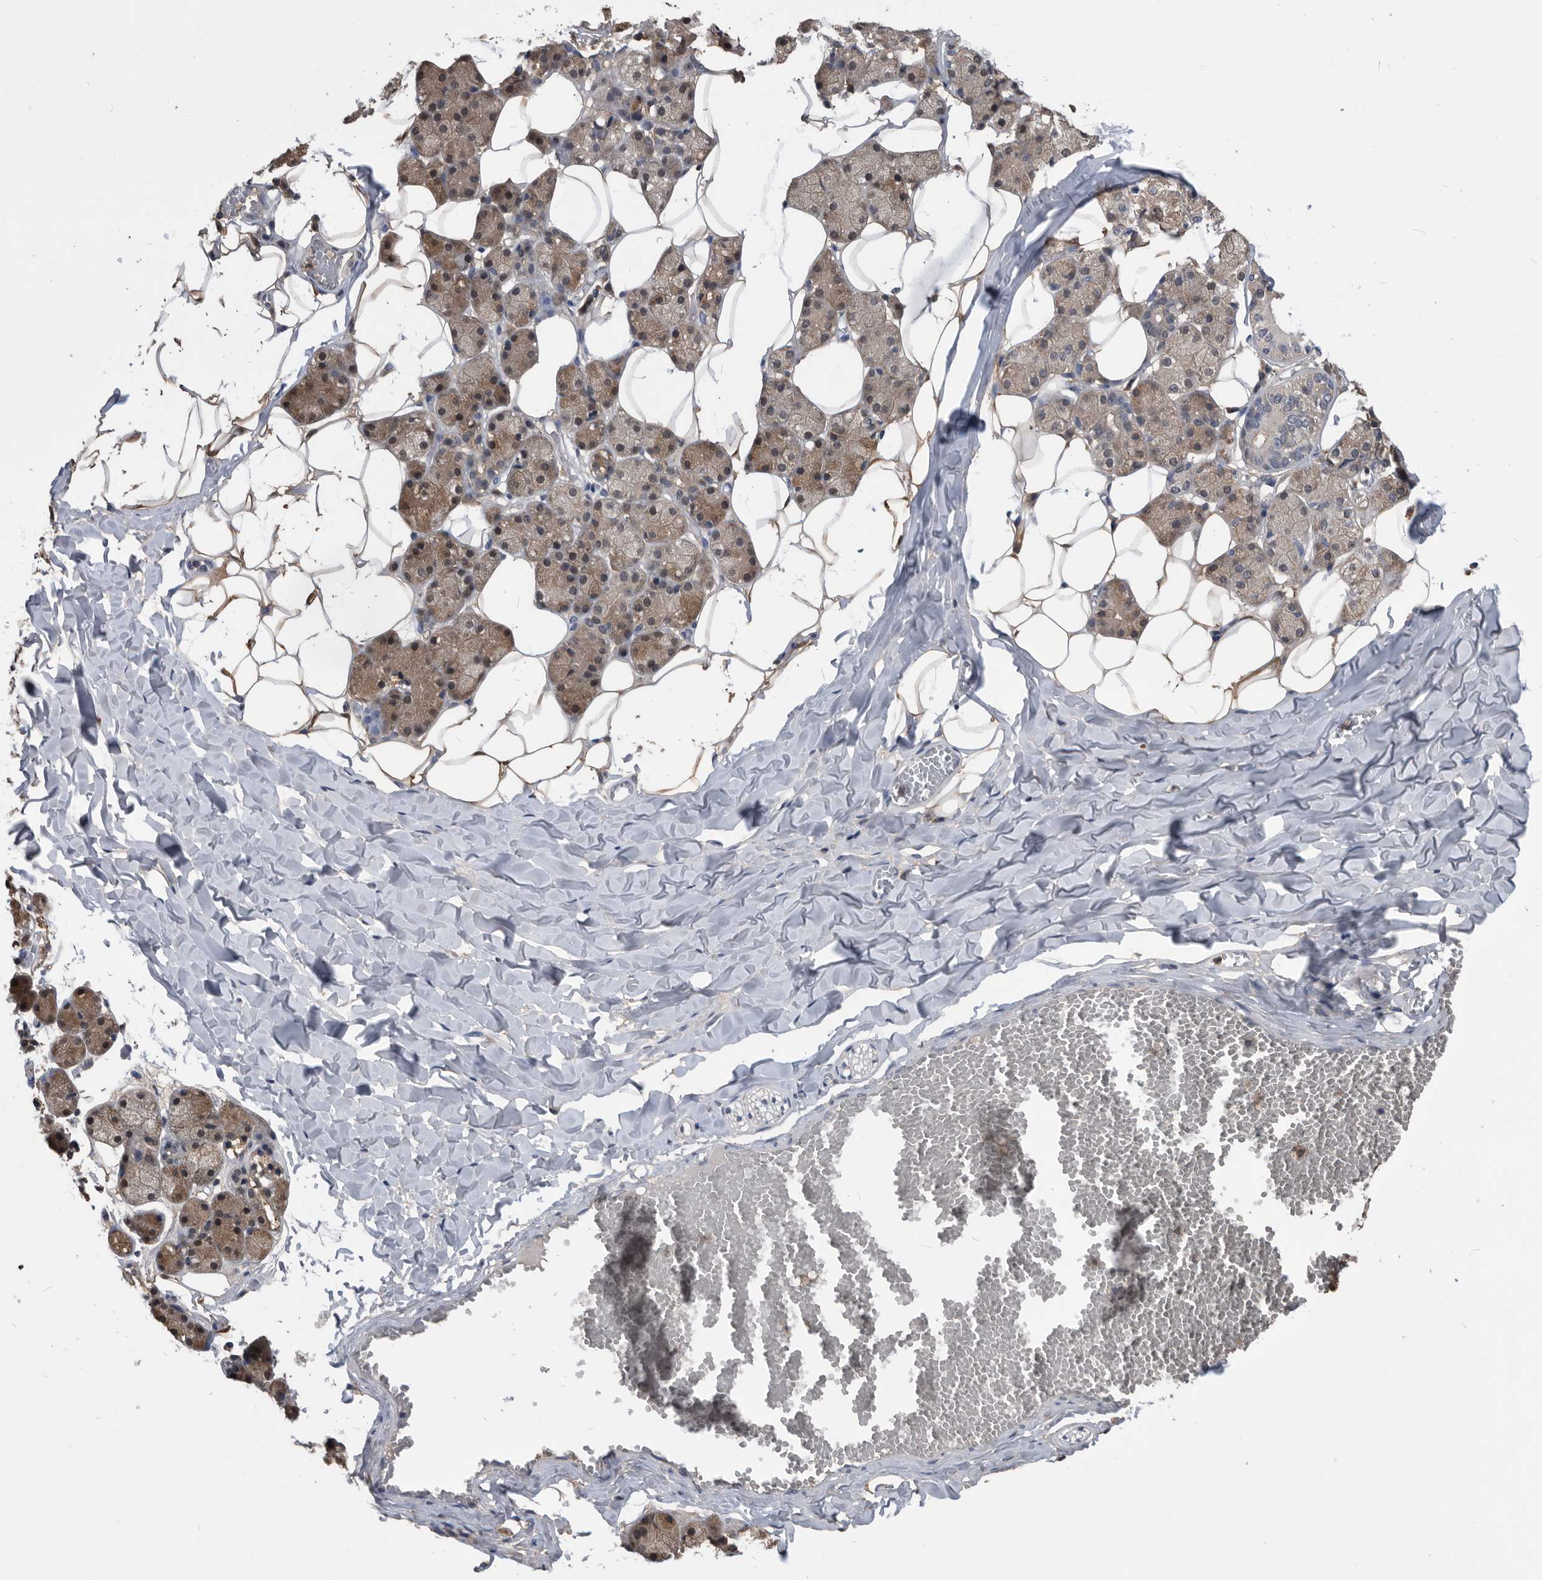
{"staining": {"intensity": "weak", "quantity": "25%-75%", "location": "cytoplasmic/membranous"}, "tissue": "salivary gland", "cell_type": "Glandular cells", "image_type": "normal", "snomed": [{"axis": "morphology", "description": "Normal tissue, NOS"}, {"axis": "topography", "description": "Salivary gland"}], "caption": "Salivary gland stained with a brown dye displays weak cytoplasmic/membranous positive expression in approximately 25%-75% of glandular cells.", "gene": "PDXK", "patient": {"sex": "female", "age": 33}}